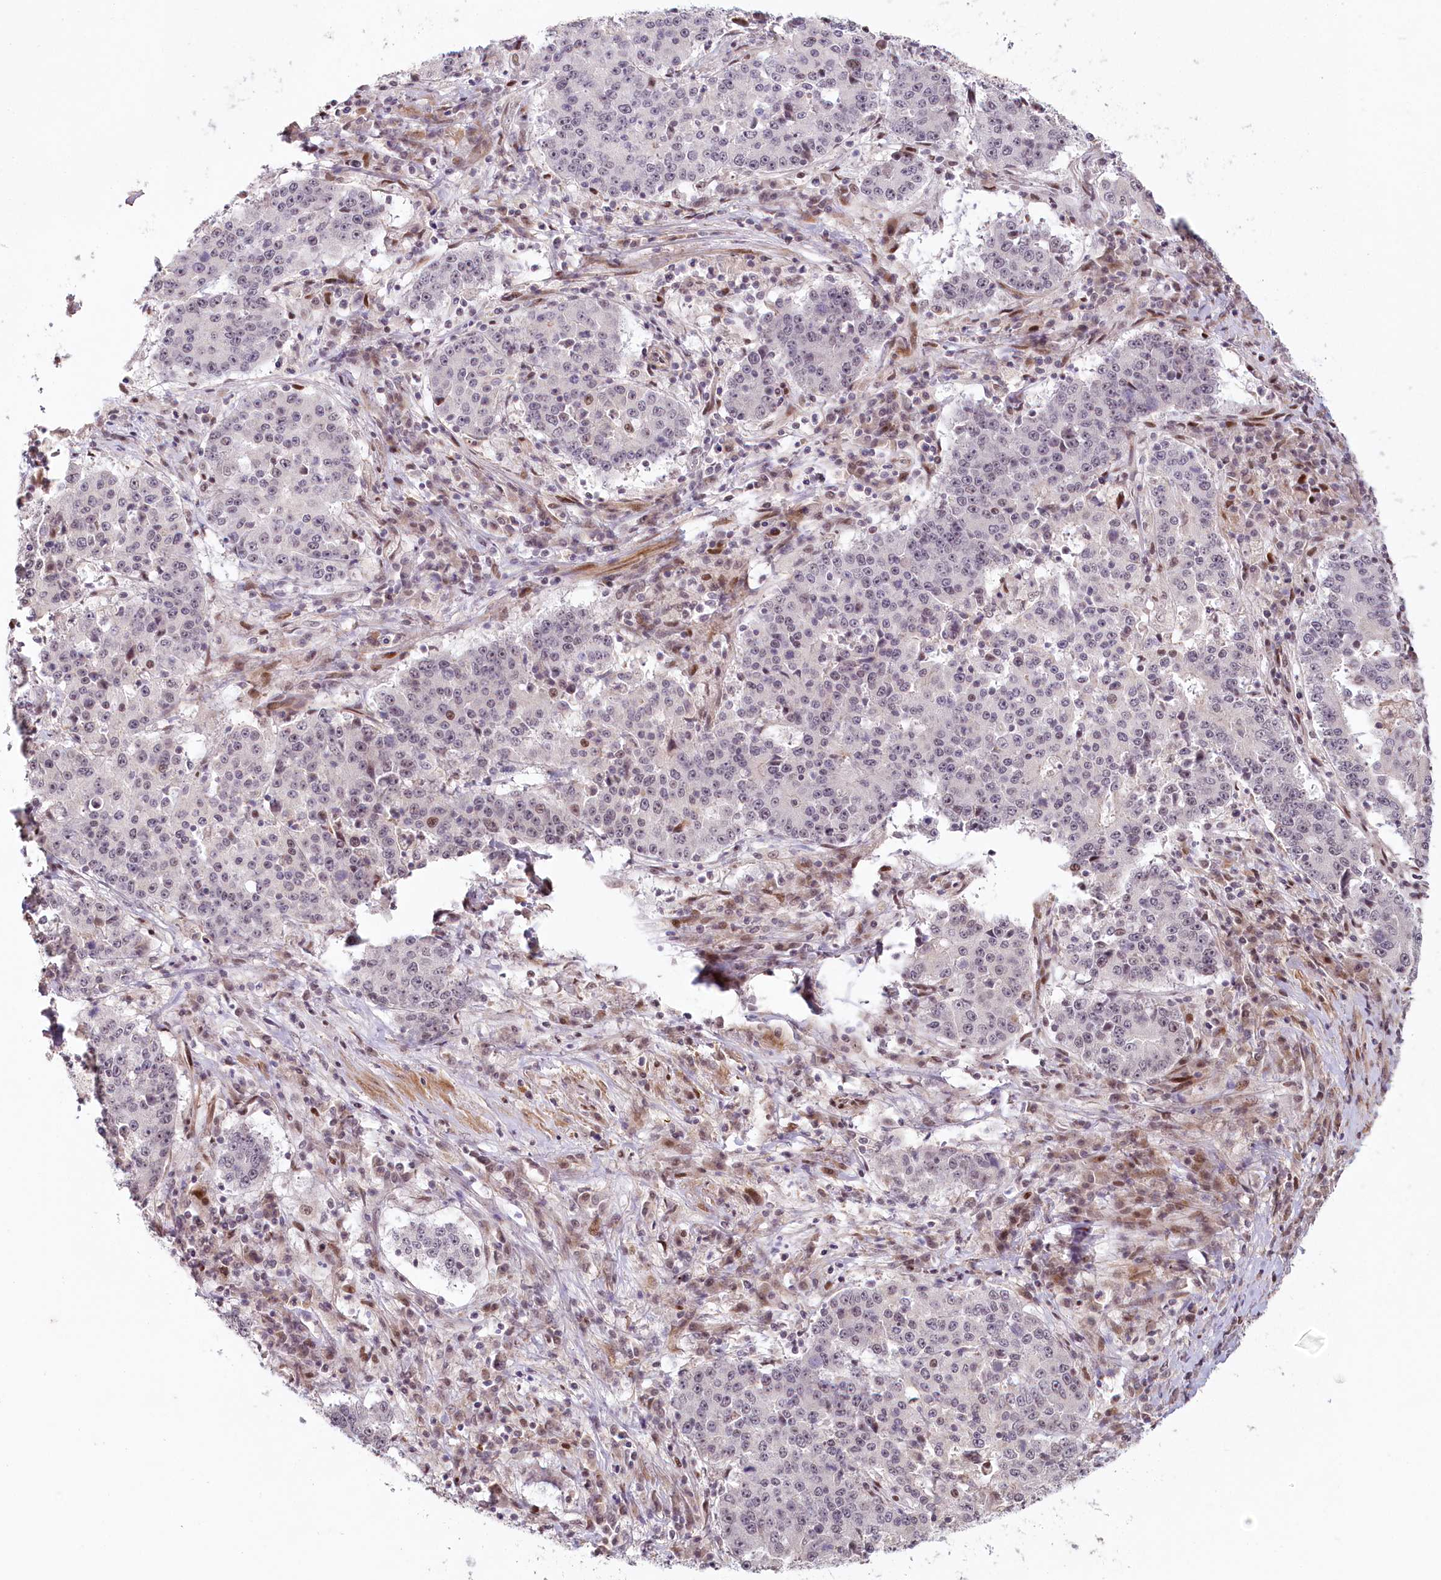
{"staining": {"intensity": "negative", "quantity": "none", "location": "none"}, "tissue": "stomach cancer", "cell_type": "Tumor cells", "image_type": "cancer", "snomed": [{"axis": "morphology", "description": "Adenocarcinoma, NOS"}, {"axis": "topography", "description": "Stomach"}], "caption": "This photomicrograph is of stomach adenocarcinoma stained with IHC to label a protein in brown with the nuclei are counter-stained blue. There is no staining in tumor cells.", "gene": "FAM204A", "patient": {"sex": "male", "age": 59}}